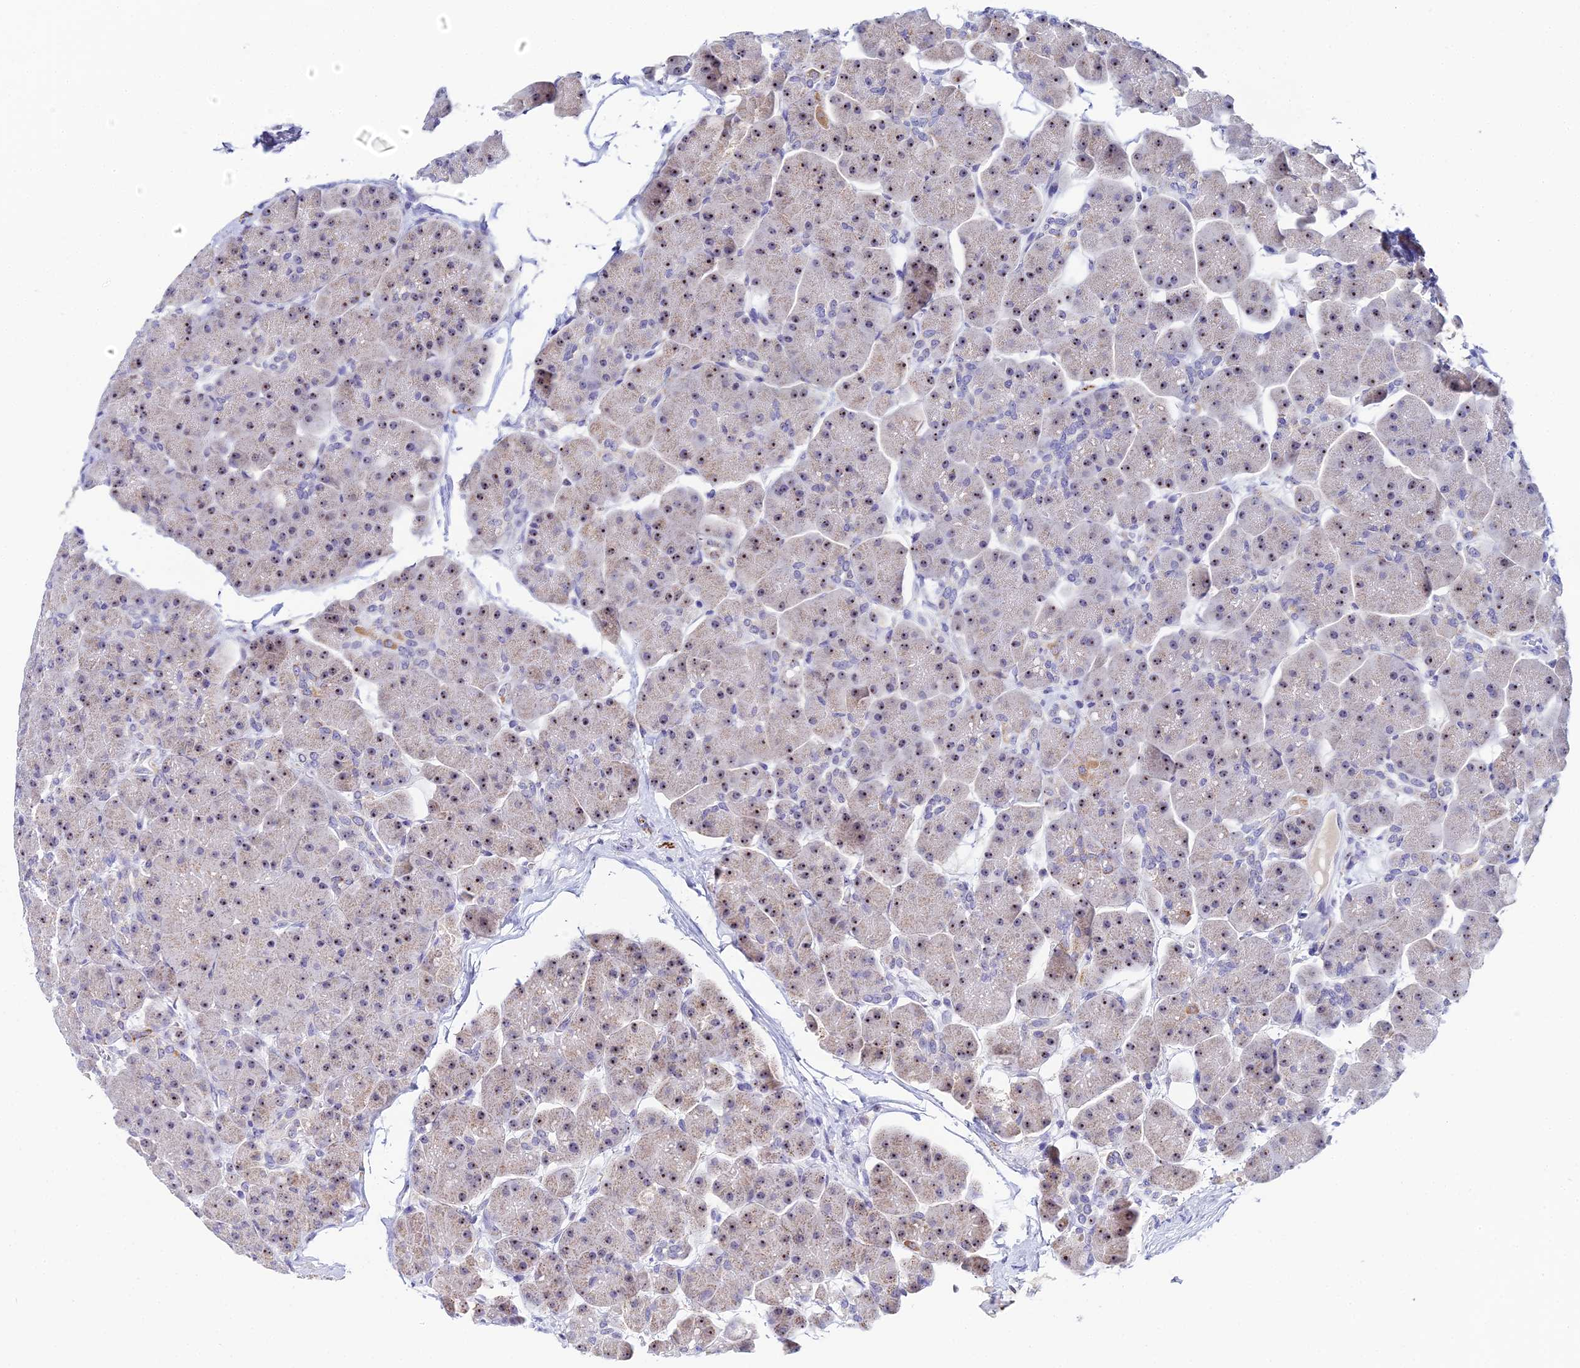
{"staining": {"intensity": "moderate", "quantity": "25%-75%", "location": "nuclear"}, "tissue": "pancreas", "cell_type": "Exocrine glandular cells", "image_type": "normal", "snomed": [{"axis": "morphology", "description": "Normal tissue, NOS"}, {"axis": "topography", "description": "Pancreas"}], "caption": "Protein staining of unremarkable pancreas exhibits moderate nuclear positivity in about 25%-75% of exocrine glandular cells.", "gene": "PLPP4", "patient": {"sex": "male", "age": 66}}